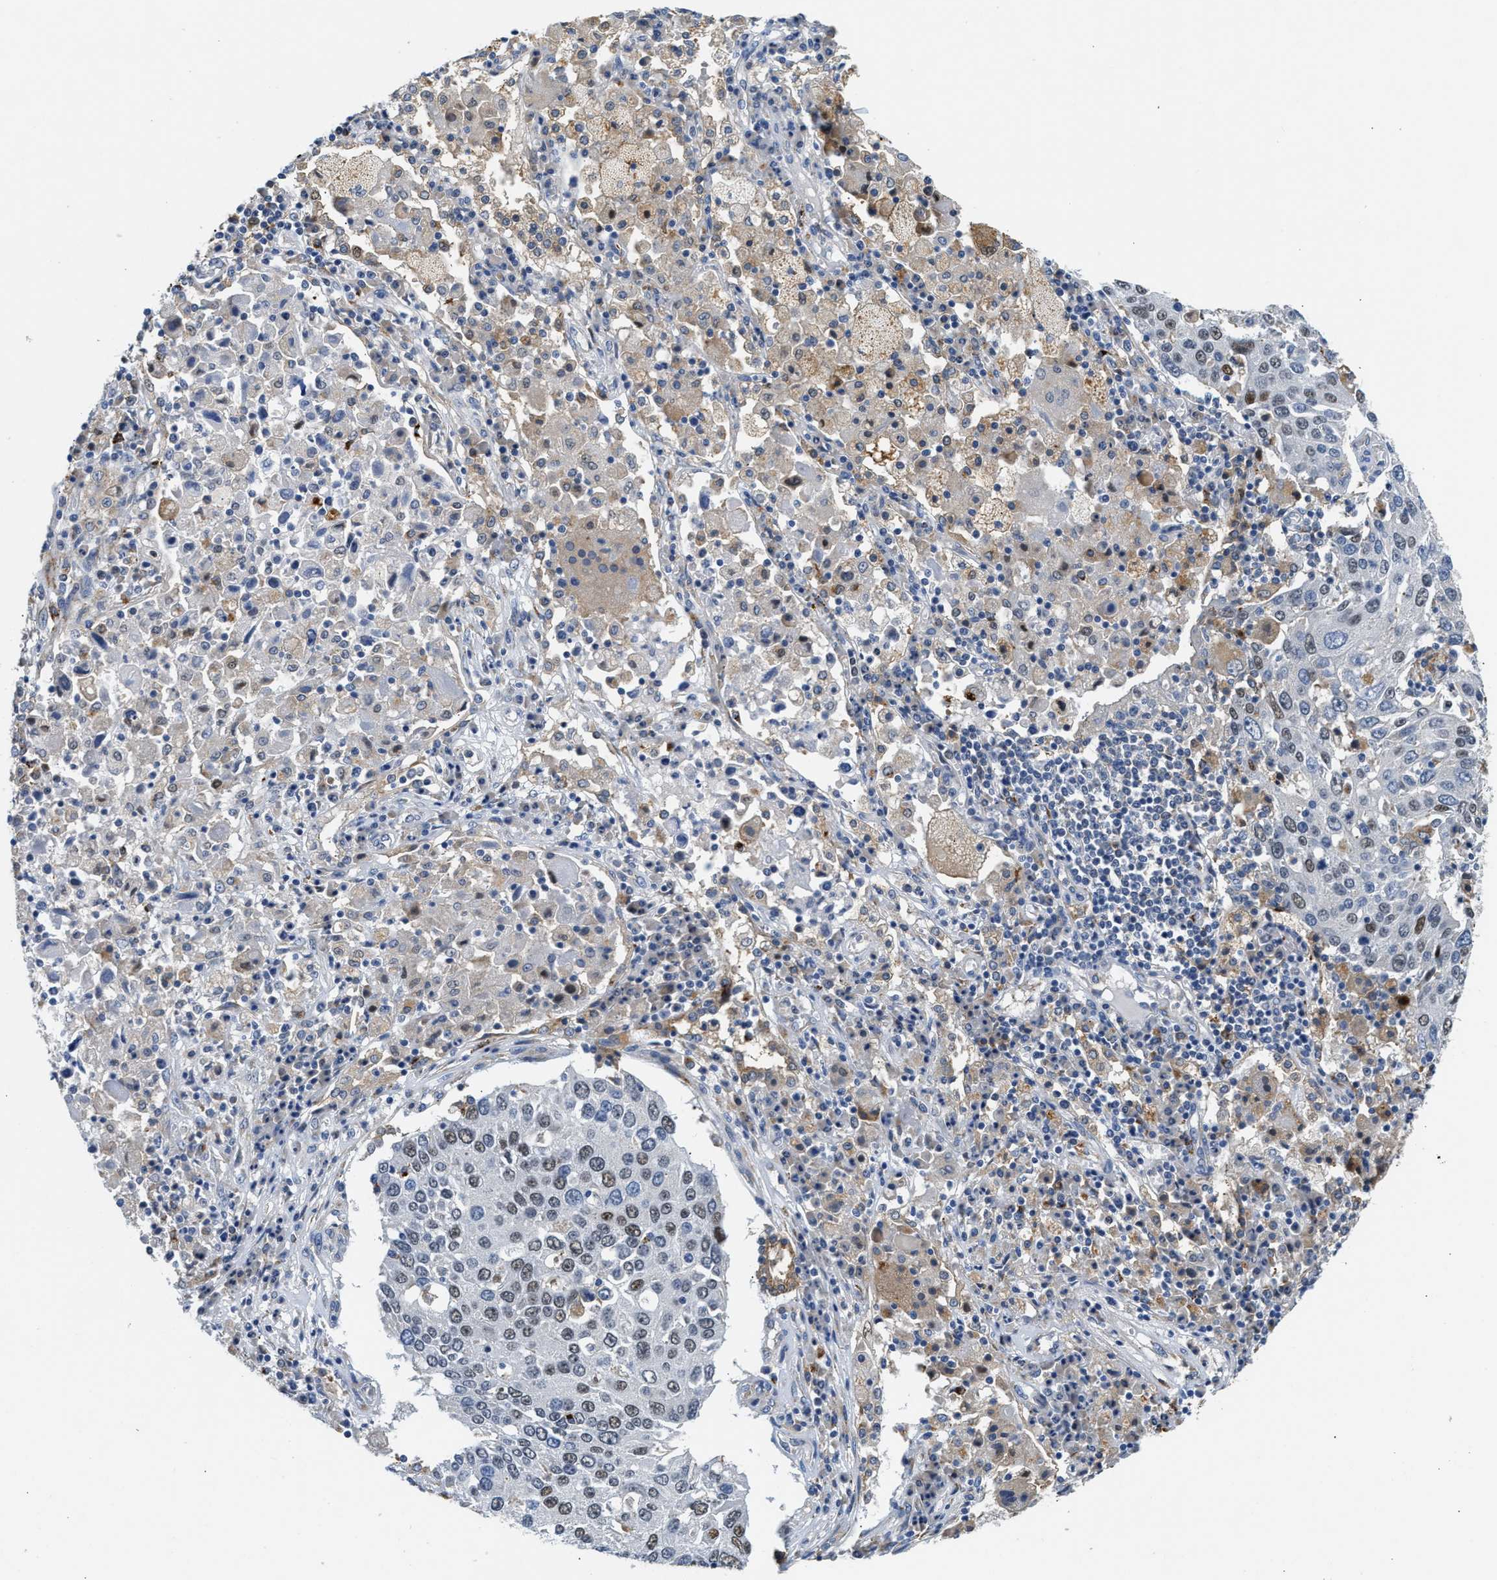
{"staining": {"intensity": "moderate", "quantity": "25%-75%", "location": "nuclear"}, "tissue": "lung cancer", "cell_type": "Tumor cells", "image_type": "cancer", "snomed": [{"axis": "morphology", "description": "Squamous cell carcinoma, NOS"}, {"axis": "topography", "description": "Lung"}], "caption": "Immunohistochemistry of lung cancer (squamous cell carcinoma) demonstrates medium levels of moderate nuclear staining in approximately 25%-75% of tumor cells.", "gene": "PPM1L", "patient": {"sex": "male", "age": 65}}